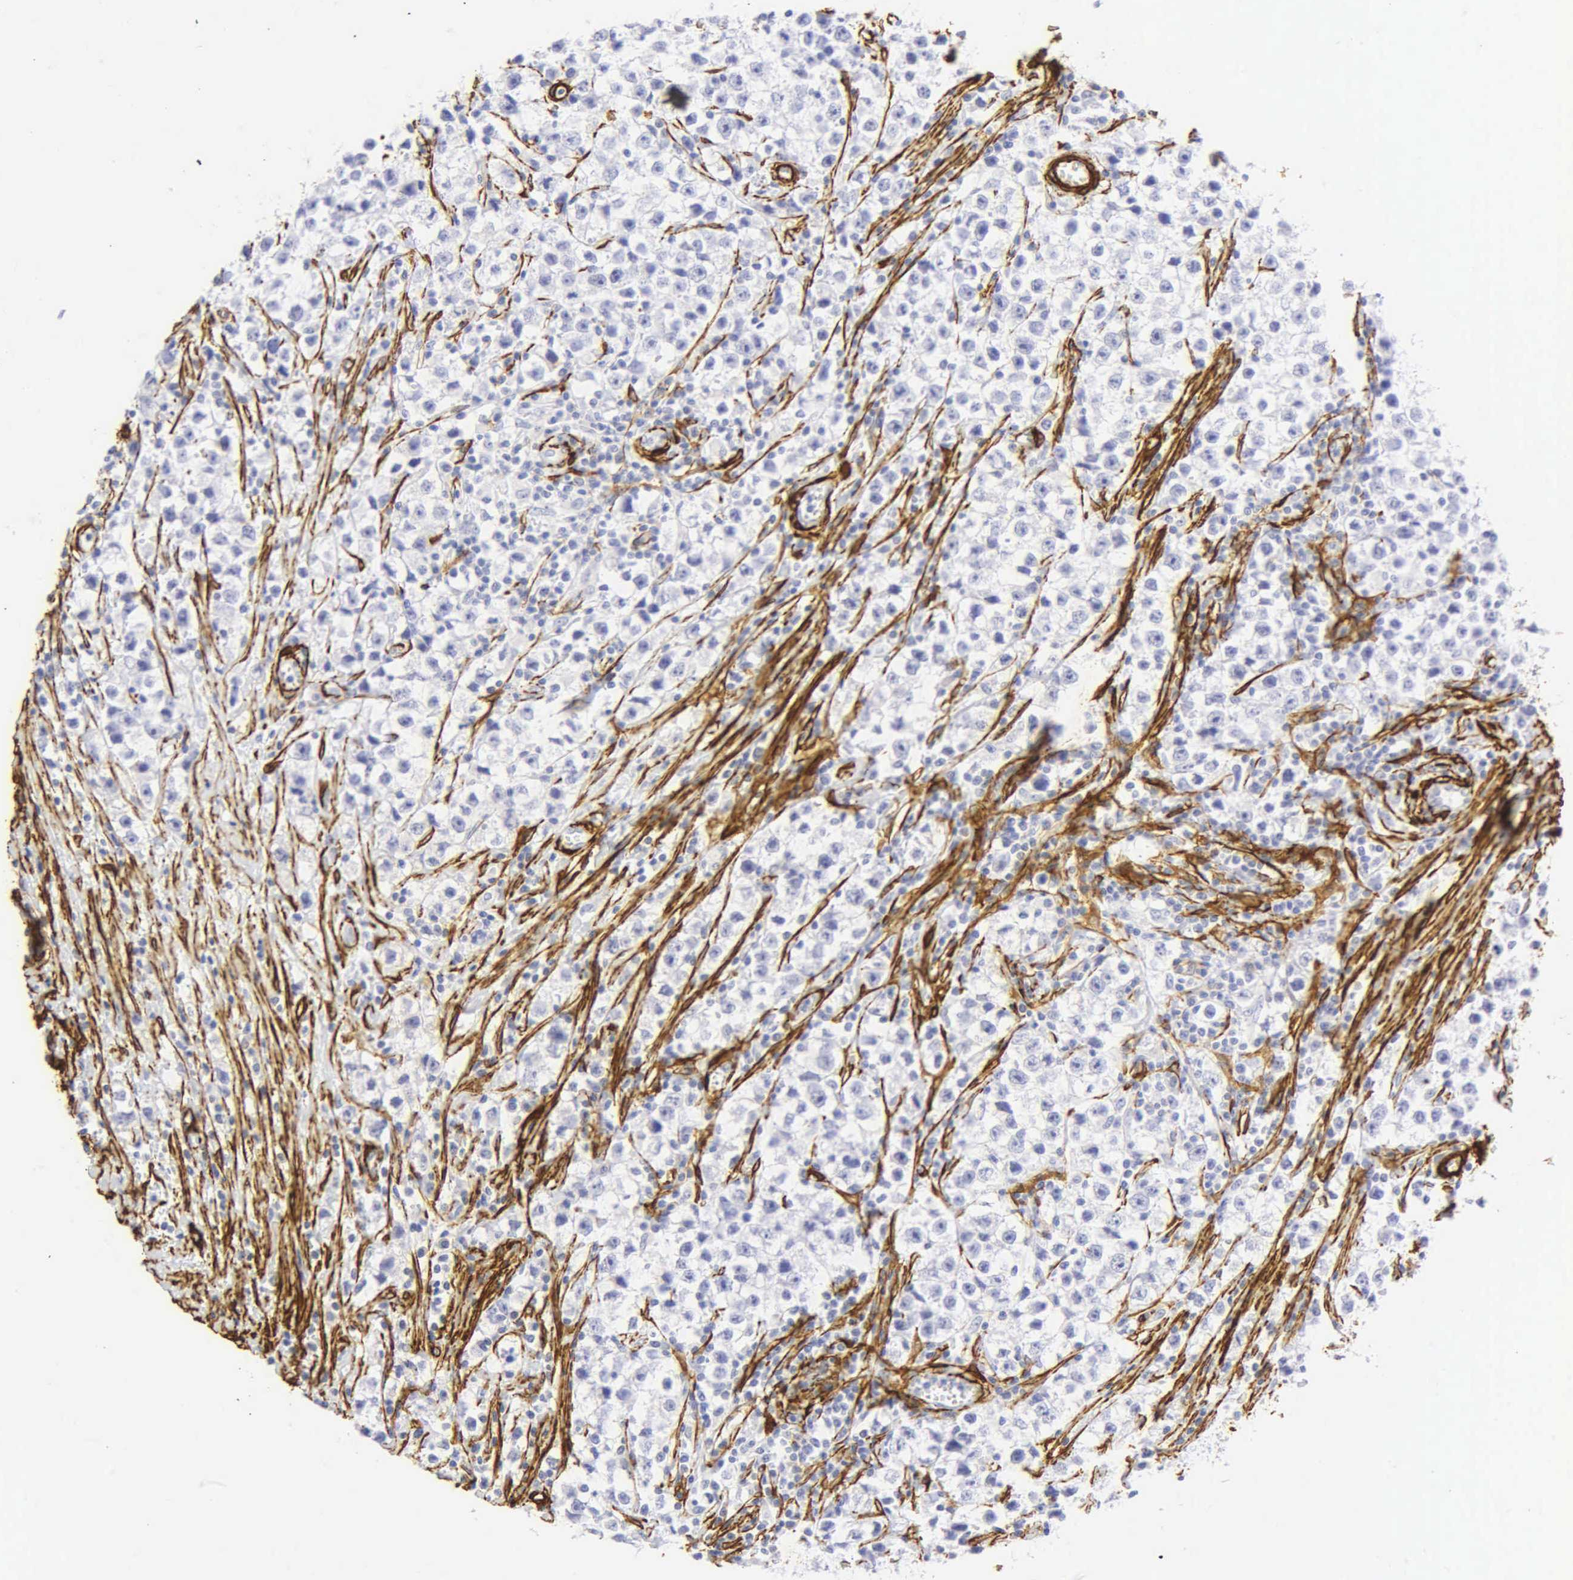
{"staining": {"intensity": "negative", "quantity": "none", "location": "none"}, "tissue": "testis cancer", "cell_type": "Tumor cells", "image_type": "cancer", "snomed": [{"axis": "morphology", "description": "Seminoma, NOS"}, {"axis": "topography", "description": "Testis"}], "caption": "This is an immunohistochemistry (IHC) micrograph of human testis cancer (seminoma). There is no staining in tumor cells.", "gene": "ACTA2", "patient": {"sex": "male", "age": 35}}